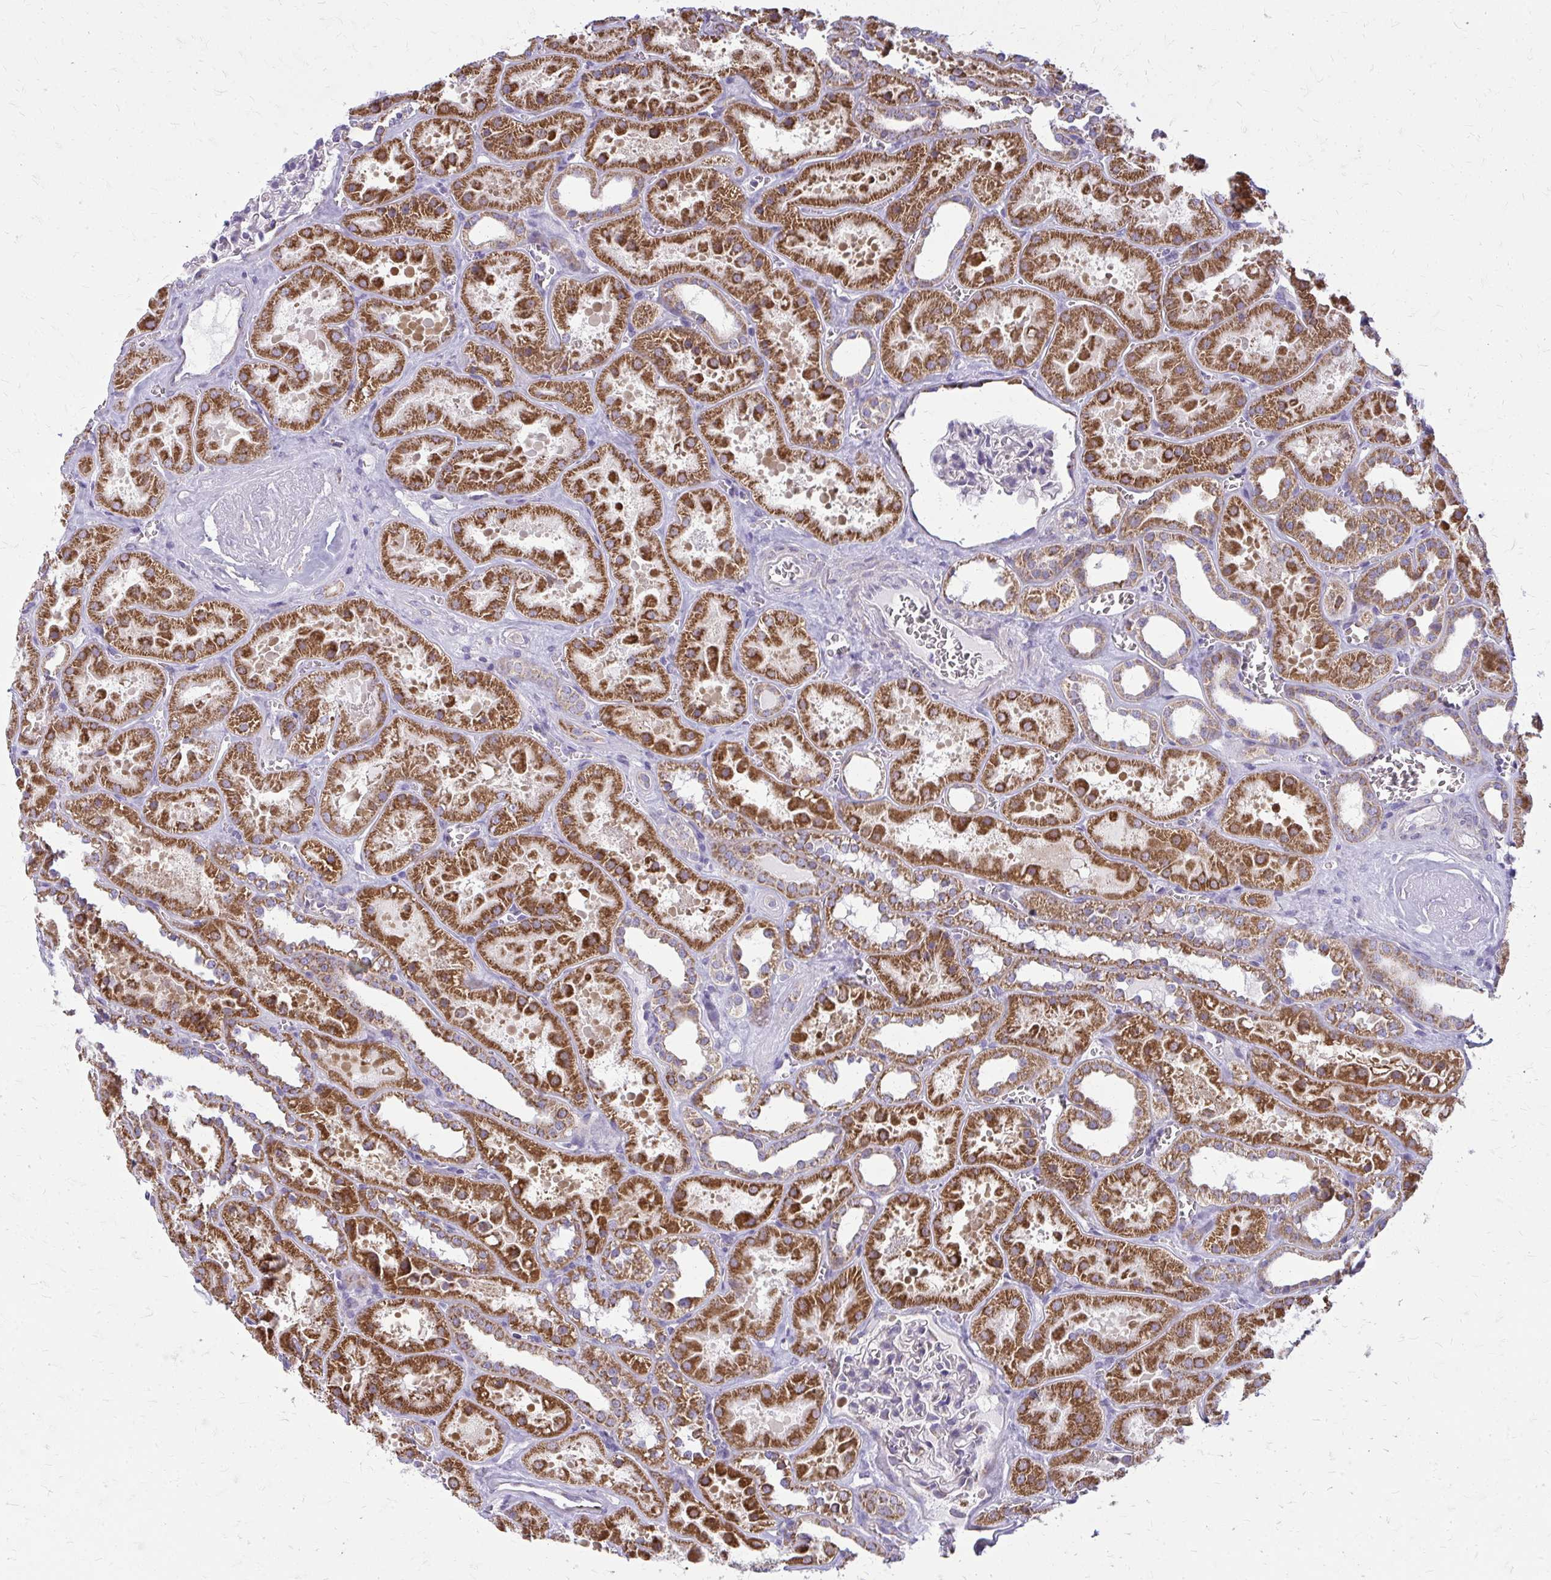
{"staining": {"intensity": "negative", "quantity": "none", "location": "none"}, "tissue": "kidney", "cell_type": "Cells in glomeruli", "image_type": "normal", "snomed": [{"axis": "morphology", "description": "Normal tissue, NOS"}, {"axis": "topography", "description": "Kidney"}], "caption": "The image exhibits no significant staining in cells in glomeruli of kidney.", "gene": "IFIT1", "patient": {"sex": "female", "age": 41}}